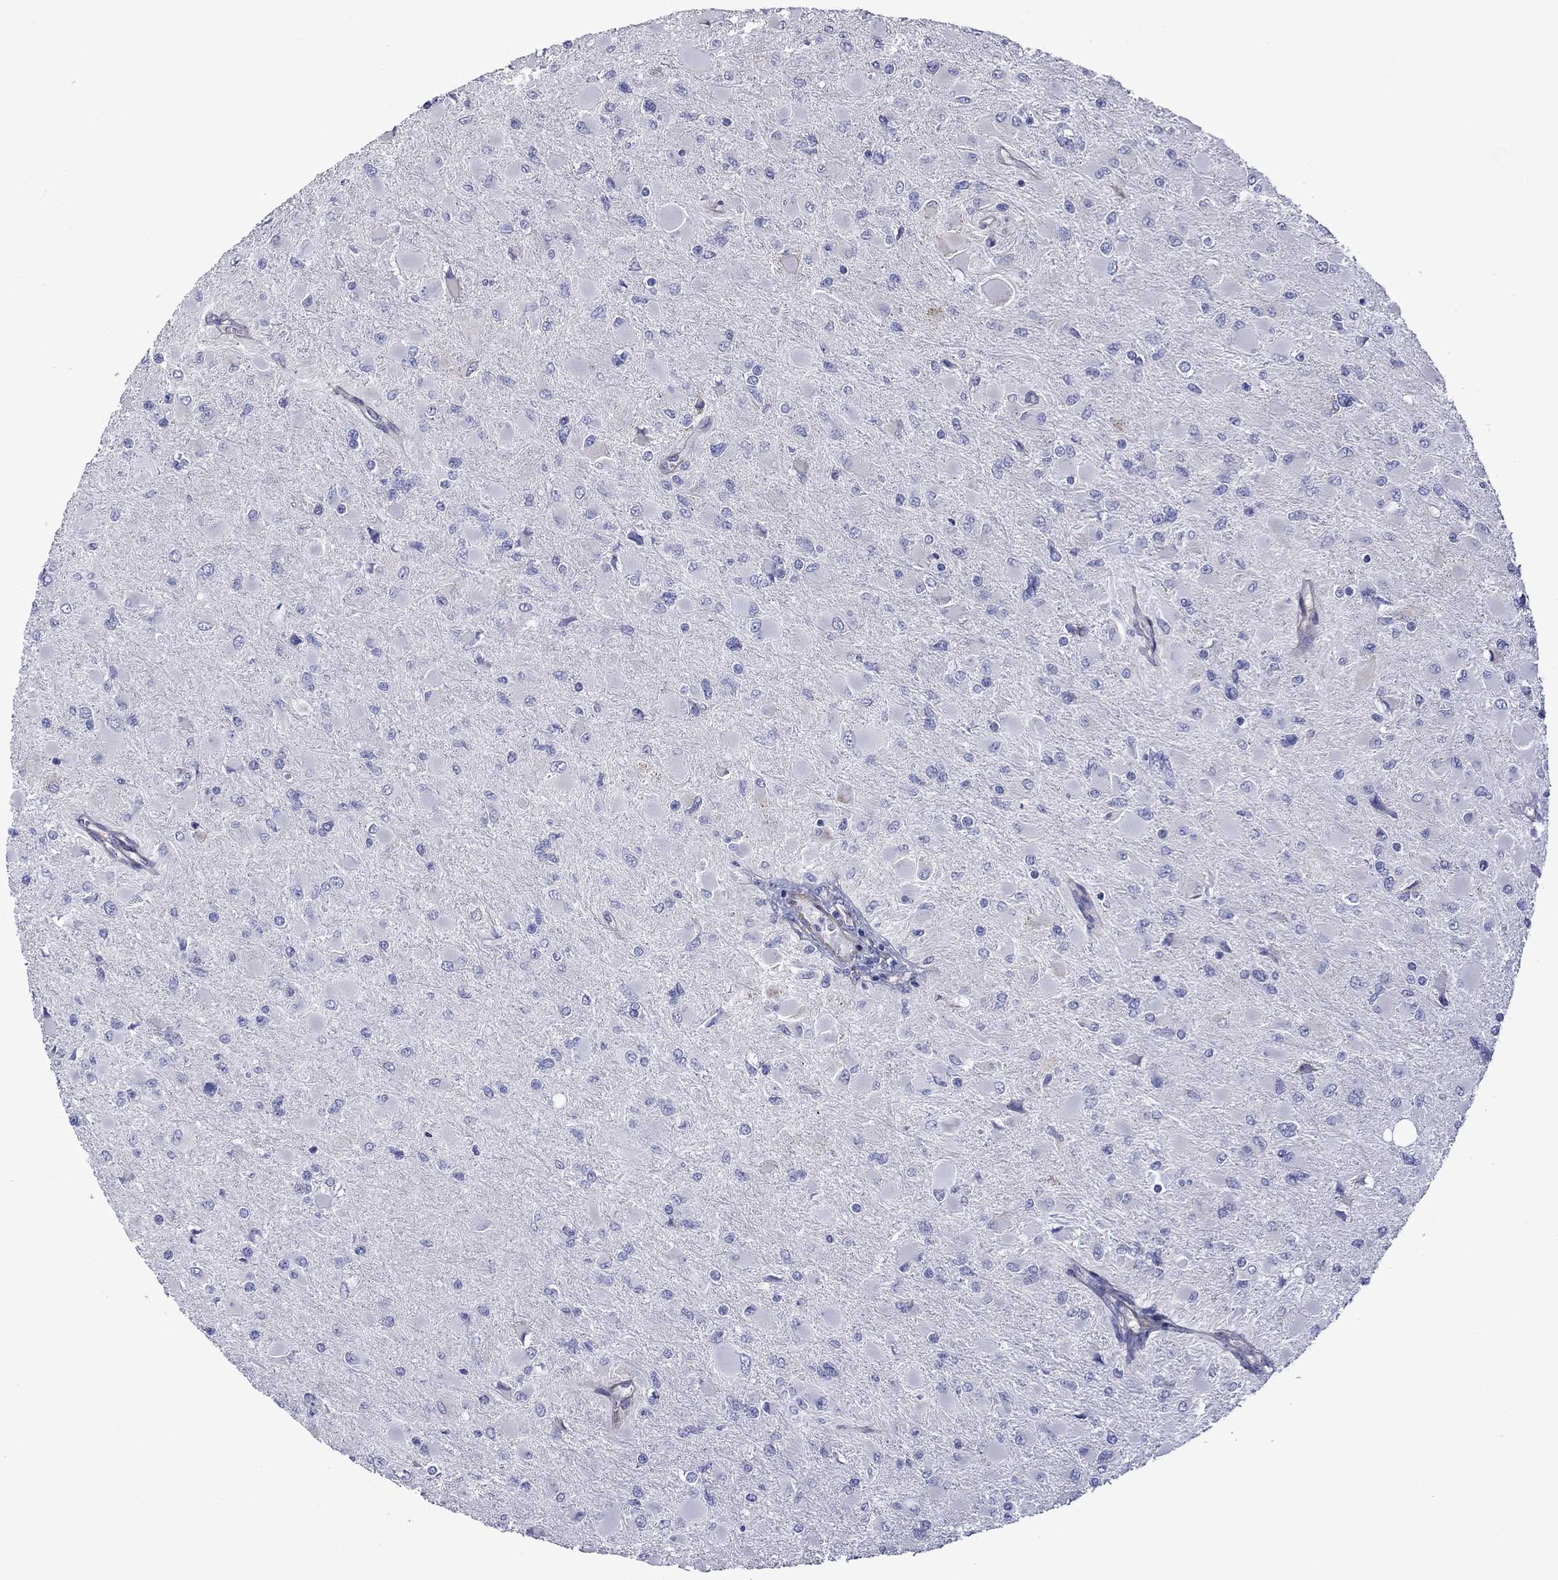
{"staining": {"intensity": "negative", "quantity": "none", "location": "none"}, "tissue": "glioma", "cell_type": "Tumor cells", "image_type": "cancer", "snomed": [{"axis": "morphology", "description": "Glioma, malignant, High grade"}, {"axis": "topography", "description": "Cerebral cortex"}], "caption": "Immunohistochemical staining of glioma demonstrates no significant staining in tumor cells.", "gene": "HSPG2", "patient": {"sex": "female", "age": 36}}